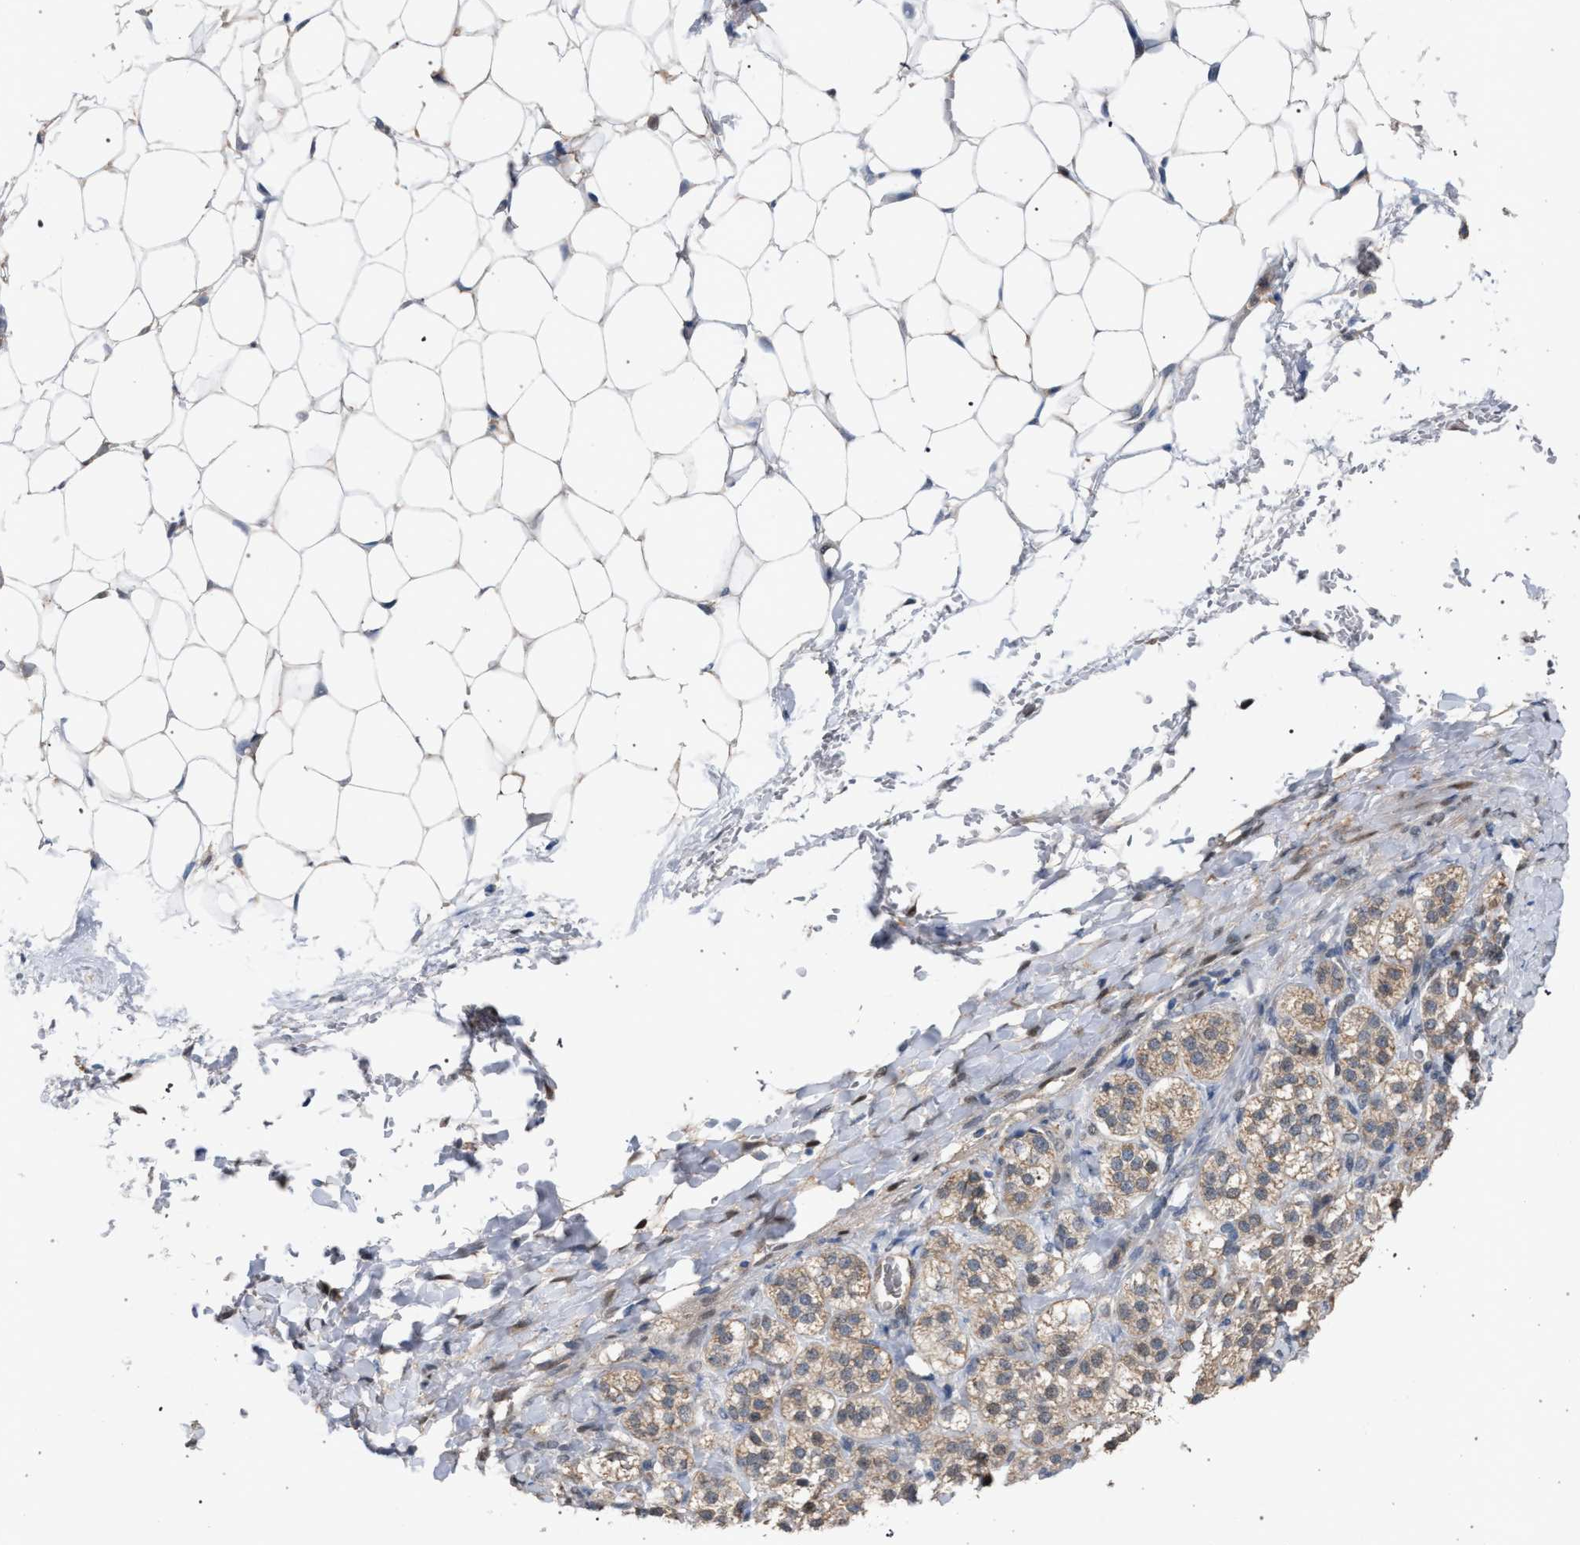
{"staining": {"intensity": "moderate", "quantity": ">75%", "location": "cytoplasmic/membranous,nuclear"}, "tissue": "adrenal gland", "cell_type": "Glandular cells", "image_type": "normal", "snomed": [{"axis": "morphology", "description": "Normal tissue, NOS"}, {"axis": "topography", "description": "Adrenal gland"}], "caption": "A medium amount of moderate cytoplasmic/membranous,nuclear positivity is present in approximately >75% of glandular cells in benign adrenal gland. (IHC, brightfield microscopy, high magnification).", "gene": "TECPR1", "patient": {"sex": "female", "age": 44}}